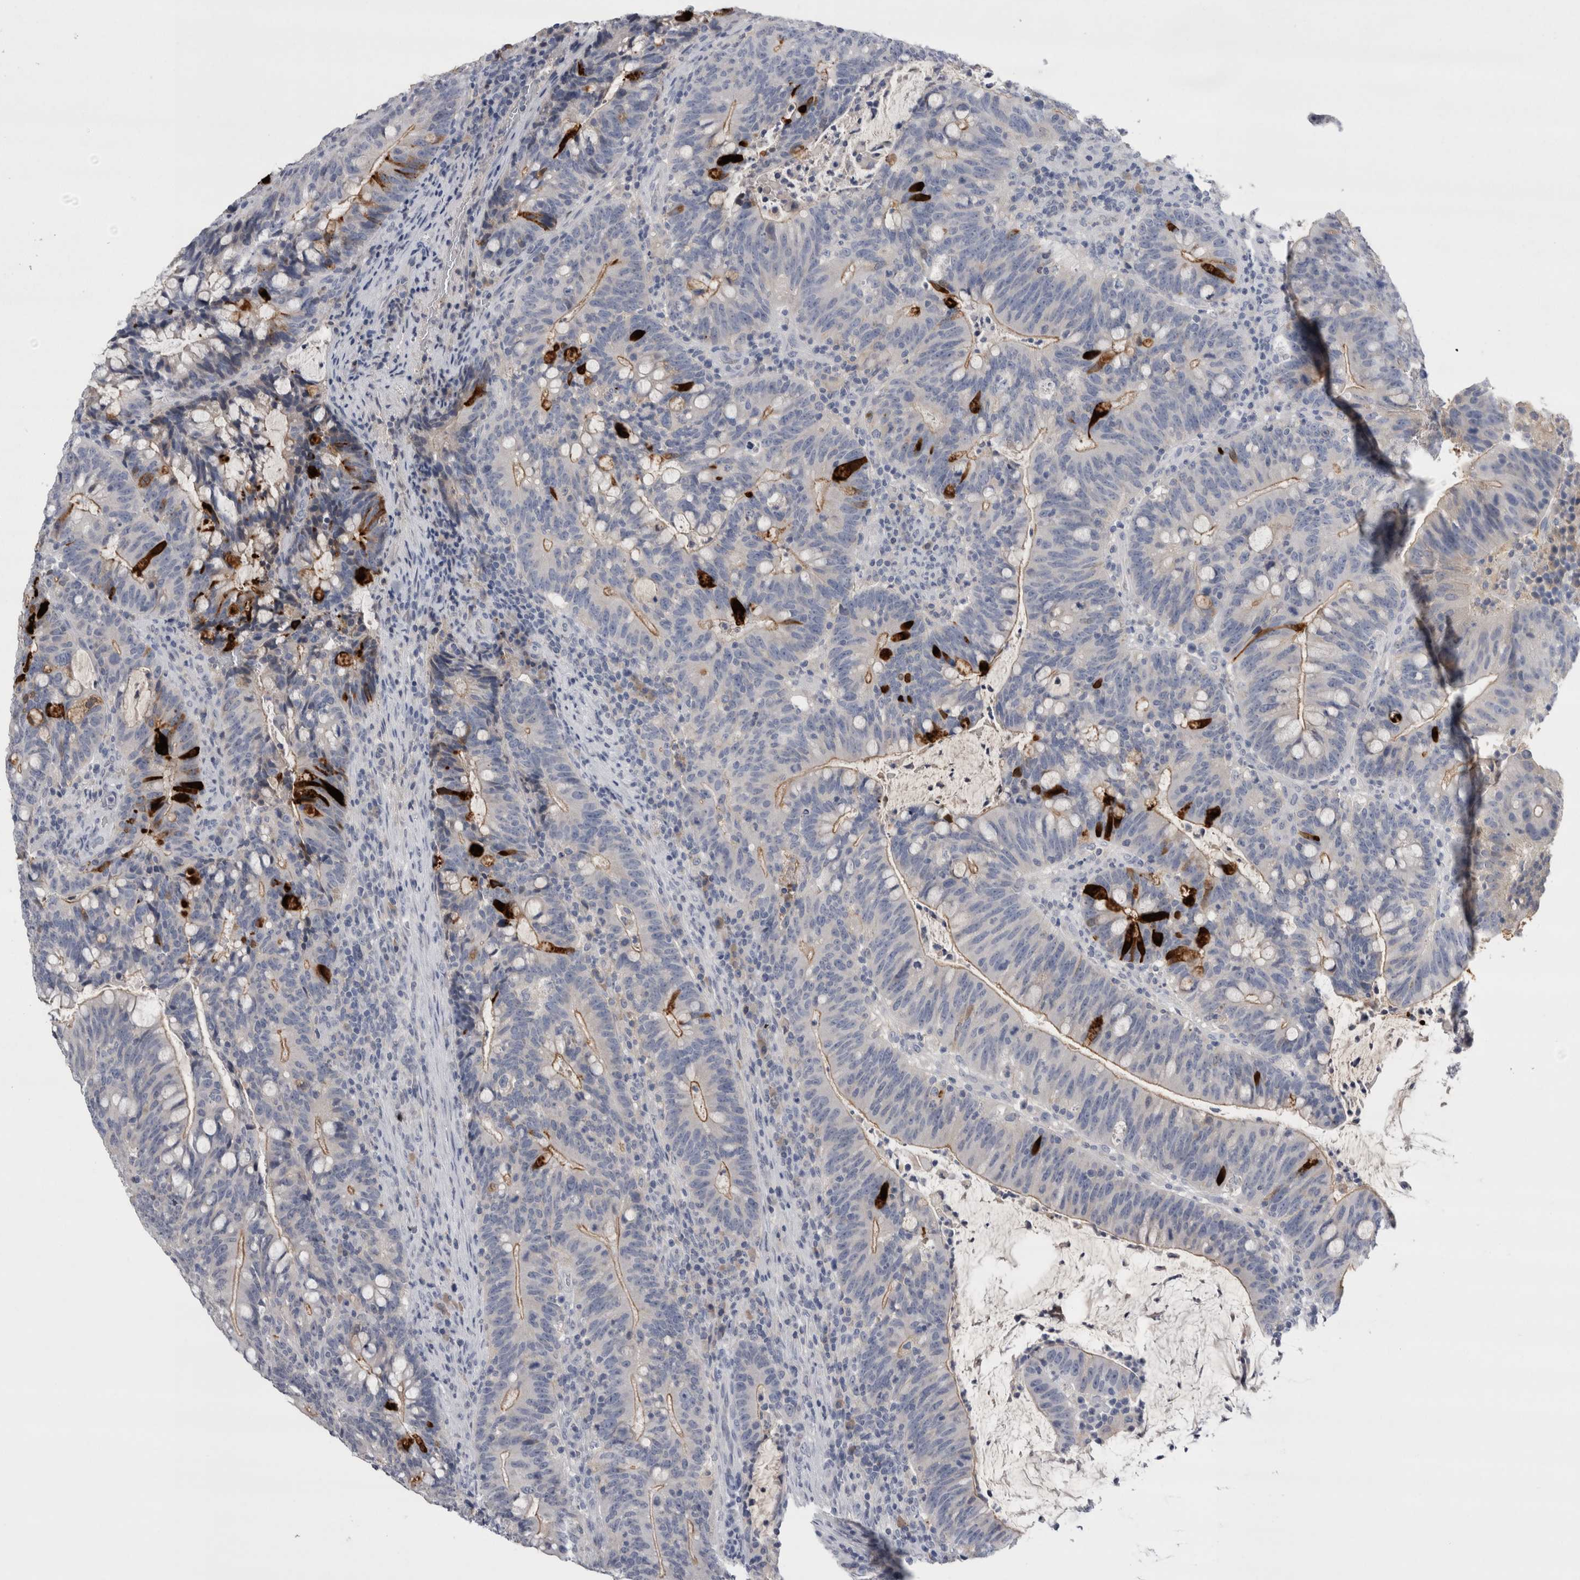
{"staining": {"intensity": "strong", "quantity": "<25%", "location": "cytoplasmic/membranous"}, "tissue": "colorectal cancer", "cell_type": "Tumor cells", "image_type": "cancer", "snomed": [{"axis": "morphology", "description": "Adenocarcinoma, NOS"}, {"axis": "topography", "description": "Colon"}], "caption": "Adenocarcinoma (colorectal) stained for a protein displays strong cytoplasmic/membranous positivity in tumor cells. (Stains: DAB in brown, nuclei in blue, Microscopy: brightfield microscopy at high magnification).", "gene": "REG1A", "patient": {"sex": "female", "age": 66}}